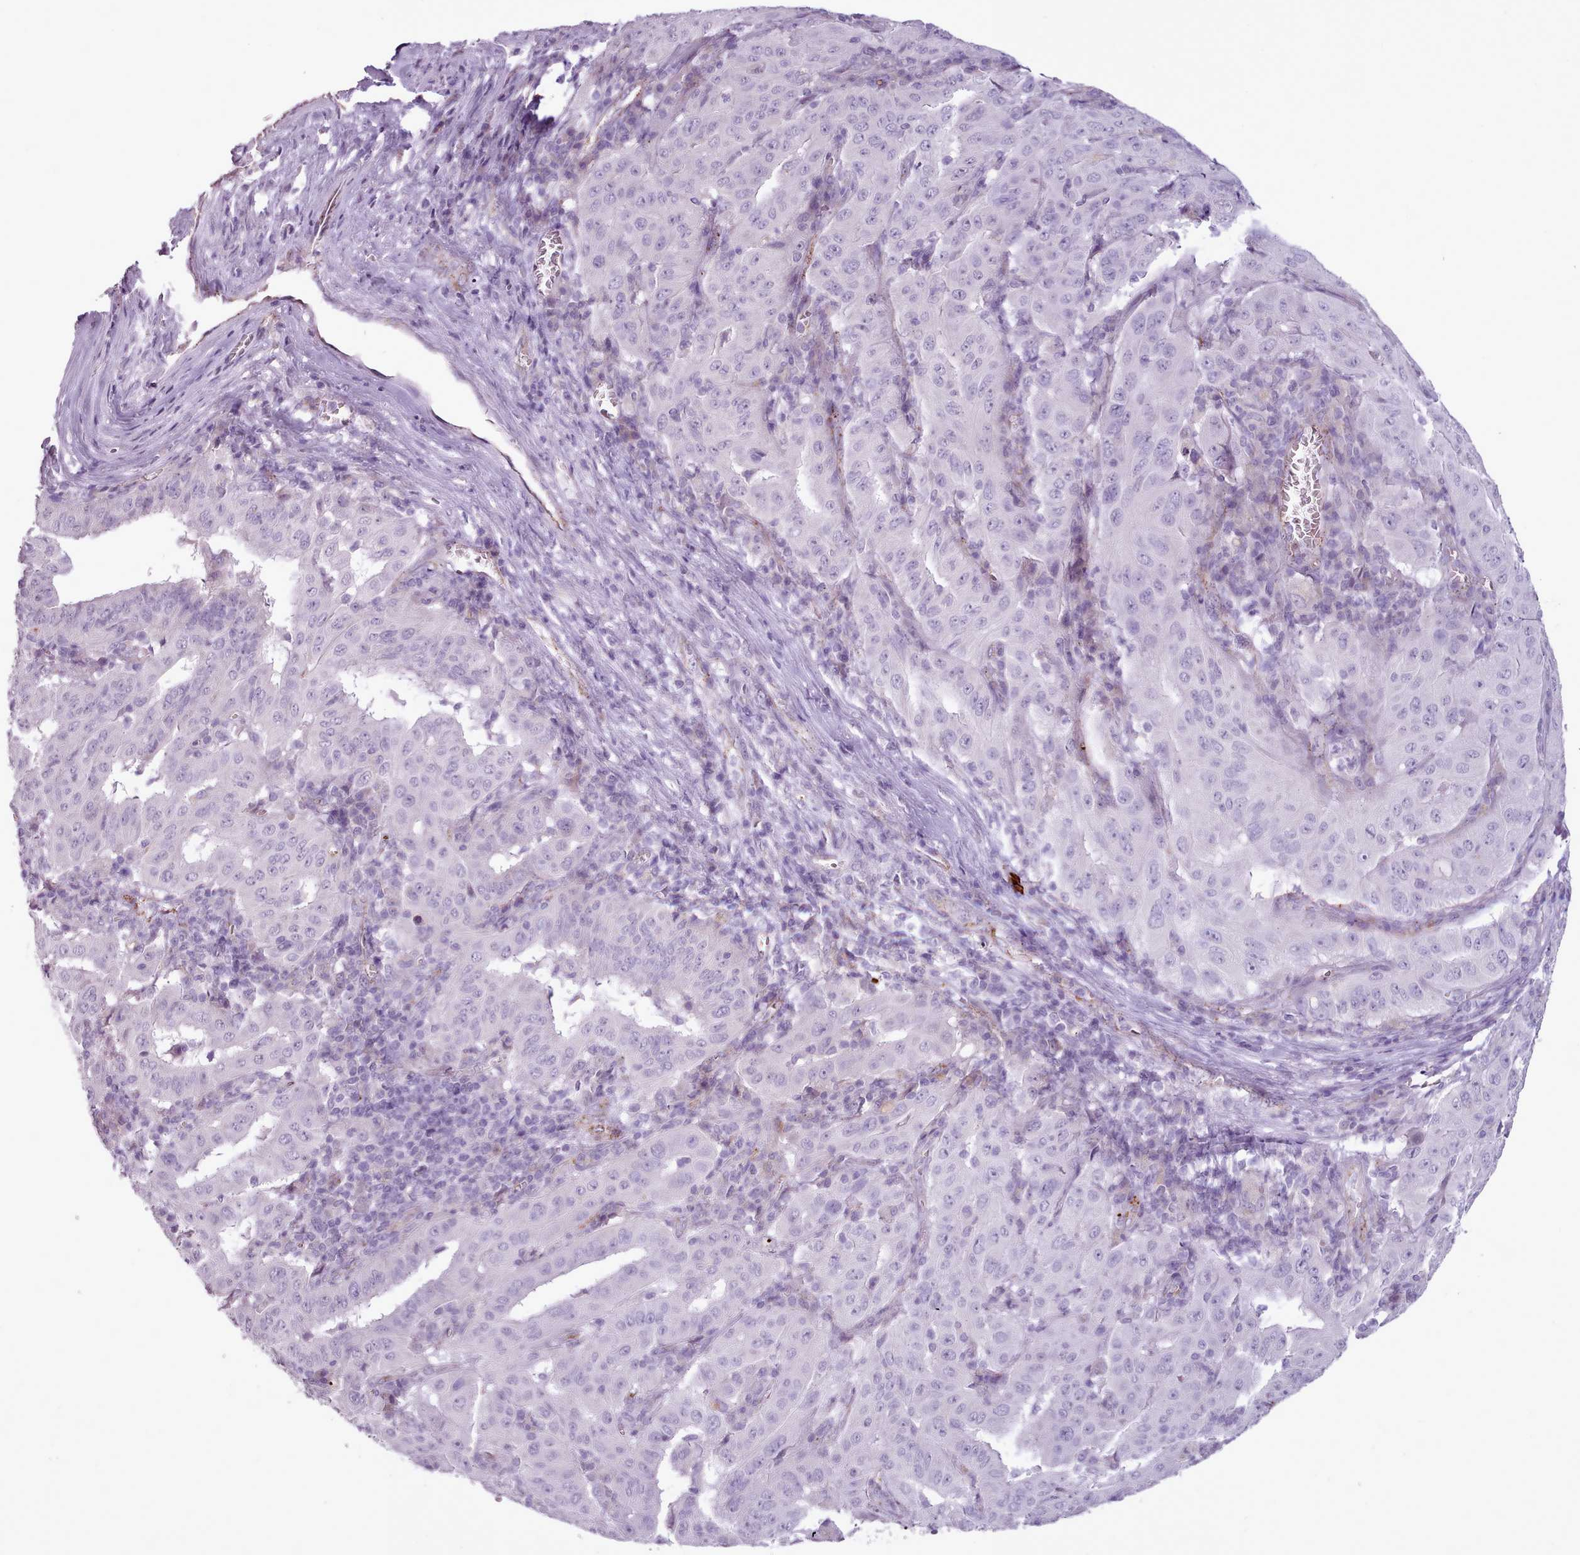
{"staining": {"intensity": "negative", "quantity": "none", "location": "none"}, "tissue": "pancreatic cancer", "cell_type": "Tumor cells", "image_type": "cancer", "snomed": [{"axis": "morphology", "description": "Adenocarcinoma, NOS"}, {"axis": "topography", "description": "Pancreas"}], "caption": "A histopathology image of pancreatic cancer stained for a protein demonstrates no brown staining in tumor cells.", "gene": "ATRAID", "patient": {"sex": "male", "age": 63}}